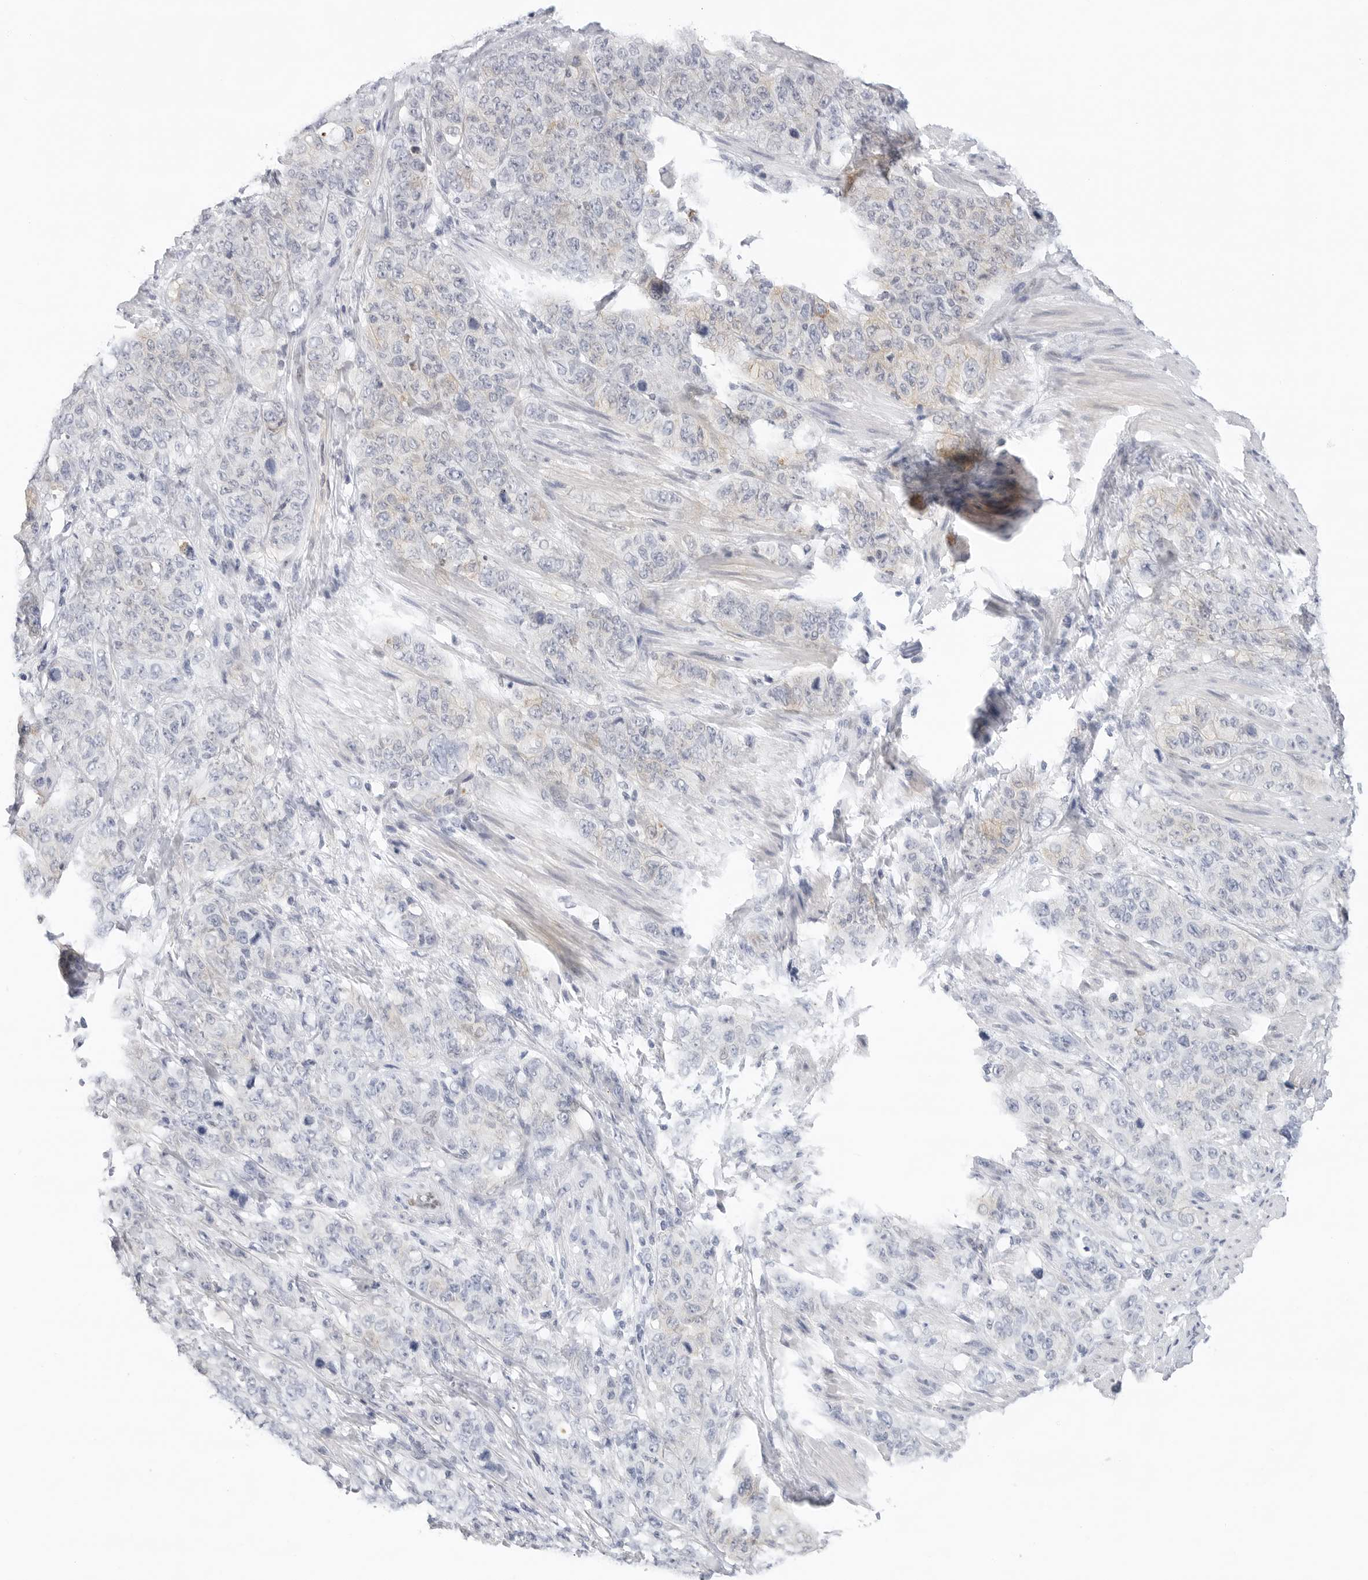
{"staining": {"intensity": "negative", "quantity": "none", "location": "none"}, "tissue": "stomach cancer", "cell_type": "Tumor cells", "image_type": "cancer", "snomed": [{"axis": "morphology", "description": "Adenocarcinoma, NOS"}, {"axis": "topography", "description": "Stomach"}], "caption": "Tumor cells show no significant protein expression in stomach cancer.", "gene": "SLC19A1", "patient": {"sex": "male", "age": 48}}